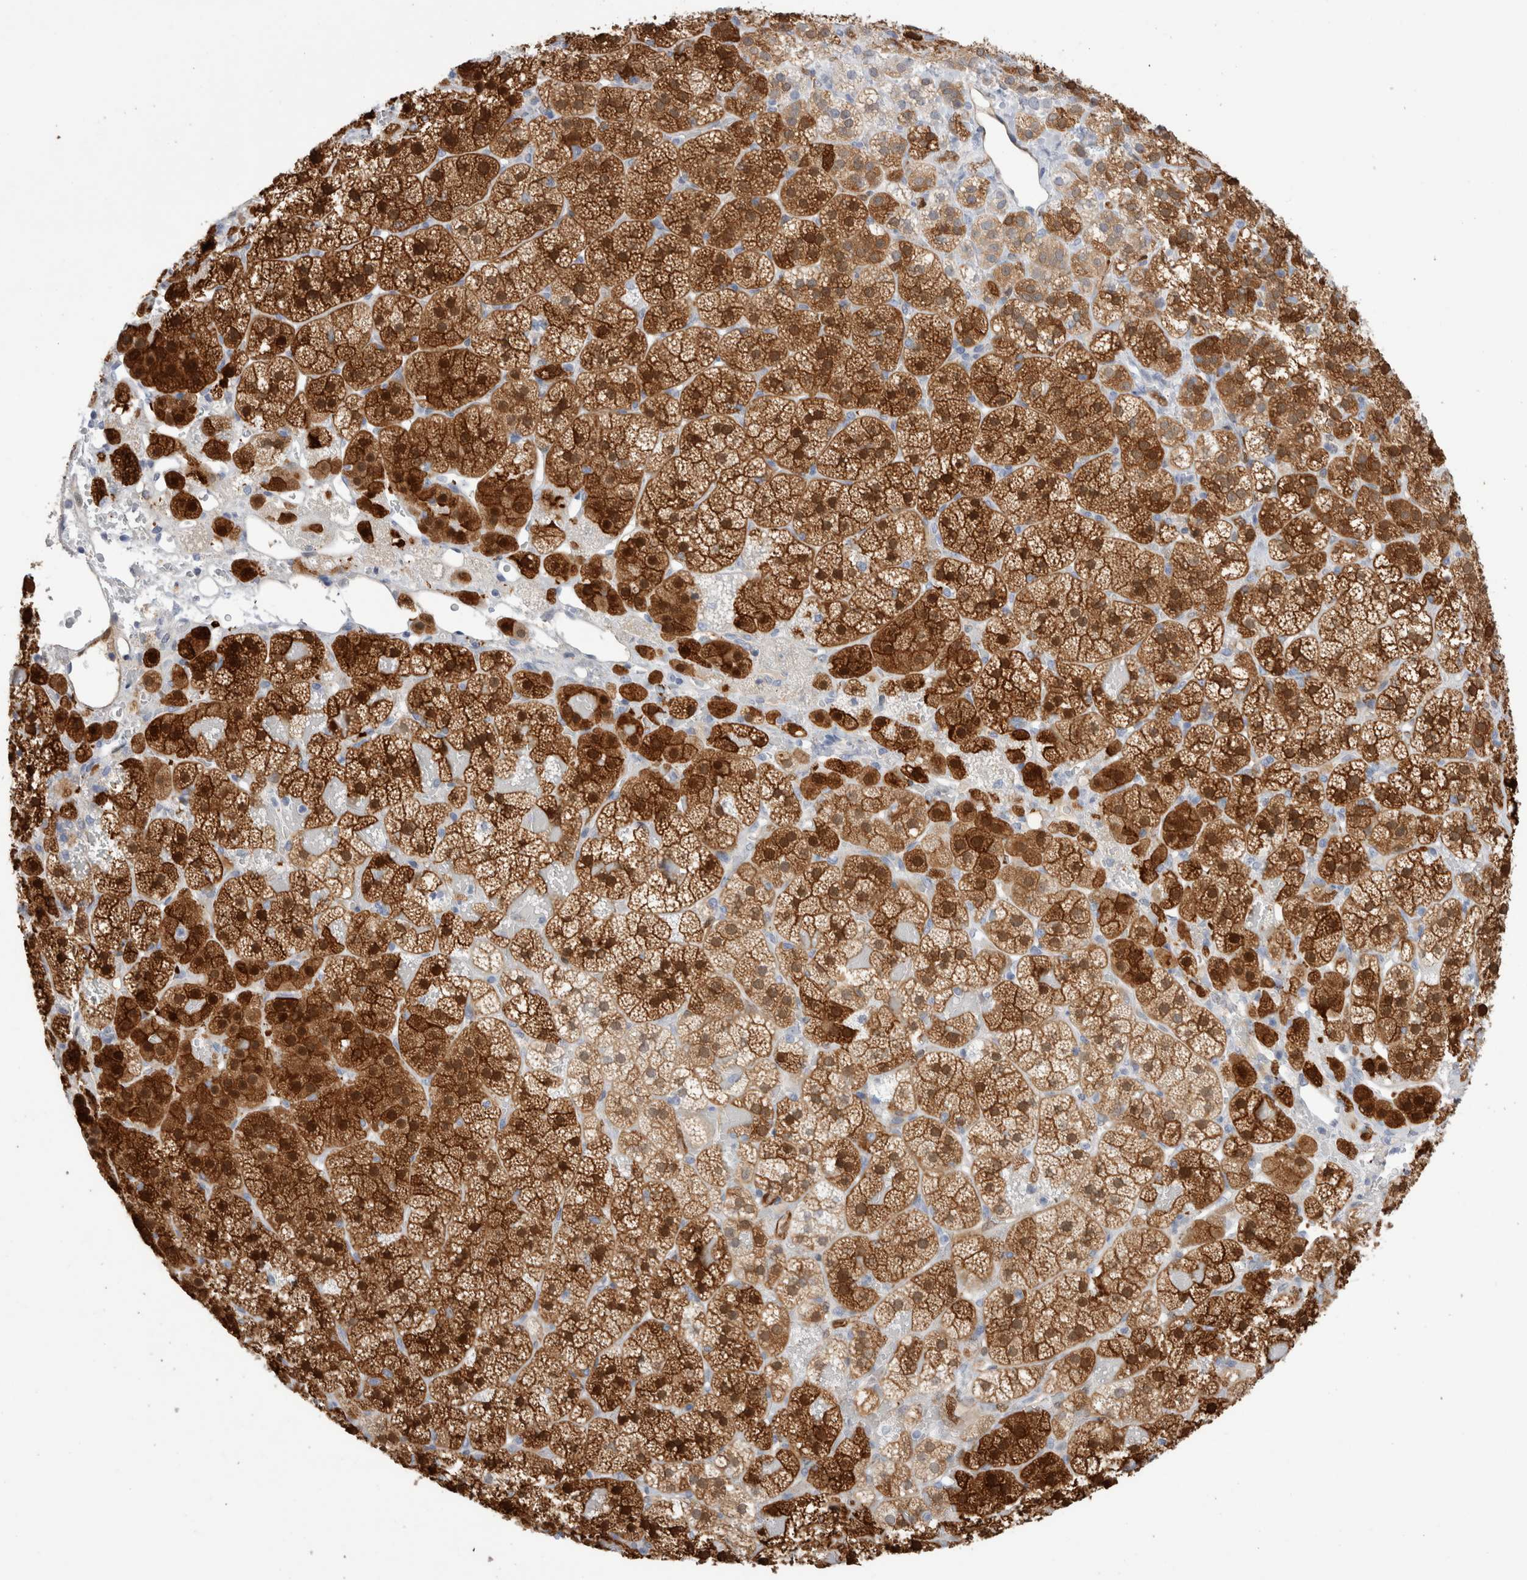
{"staining": {"intensity": "strong", "quantity": ">75%", "location": "cytoplasmic/membranous,nuclear"}, "tissue": "adrenal gland", "cell_type": "Glandular cells", "image_type": "normal", "snomed": [{"axis": "morphology", "description": "Normal tissue, NOS"}, {"axis": "topography", "description": "Adrenal gland"}], "caption": "Adrenal gland stained with a brown dye reveals strong cytoplasmic/membranous,nuclear positive staining in about >75% of glandular cells.", "gene": "NAPEPLD", "patient": {"sex": "female", "age": 44}}